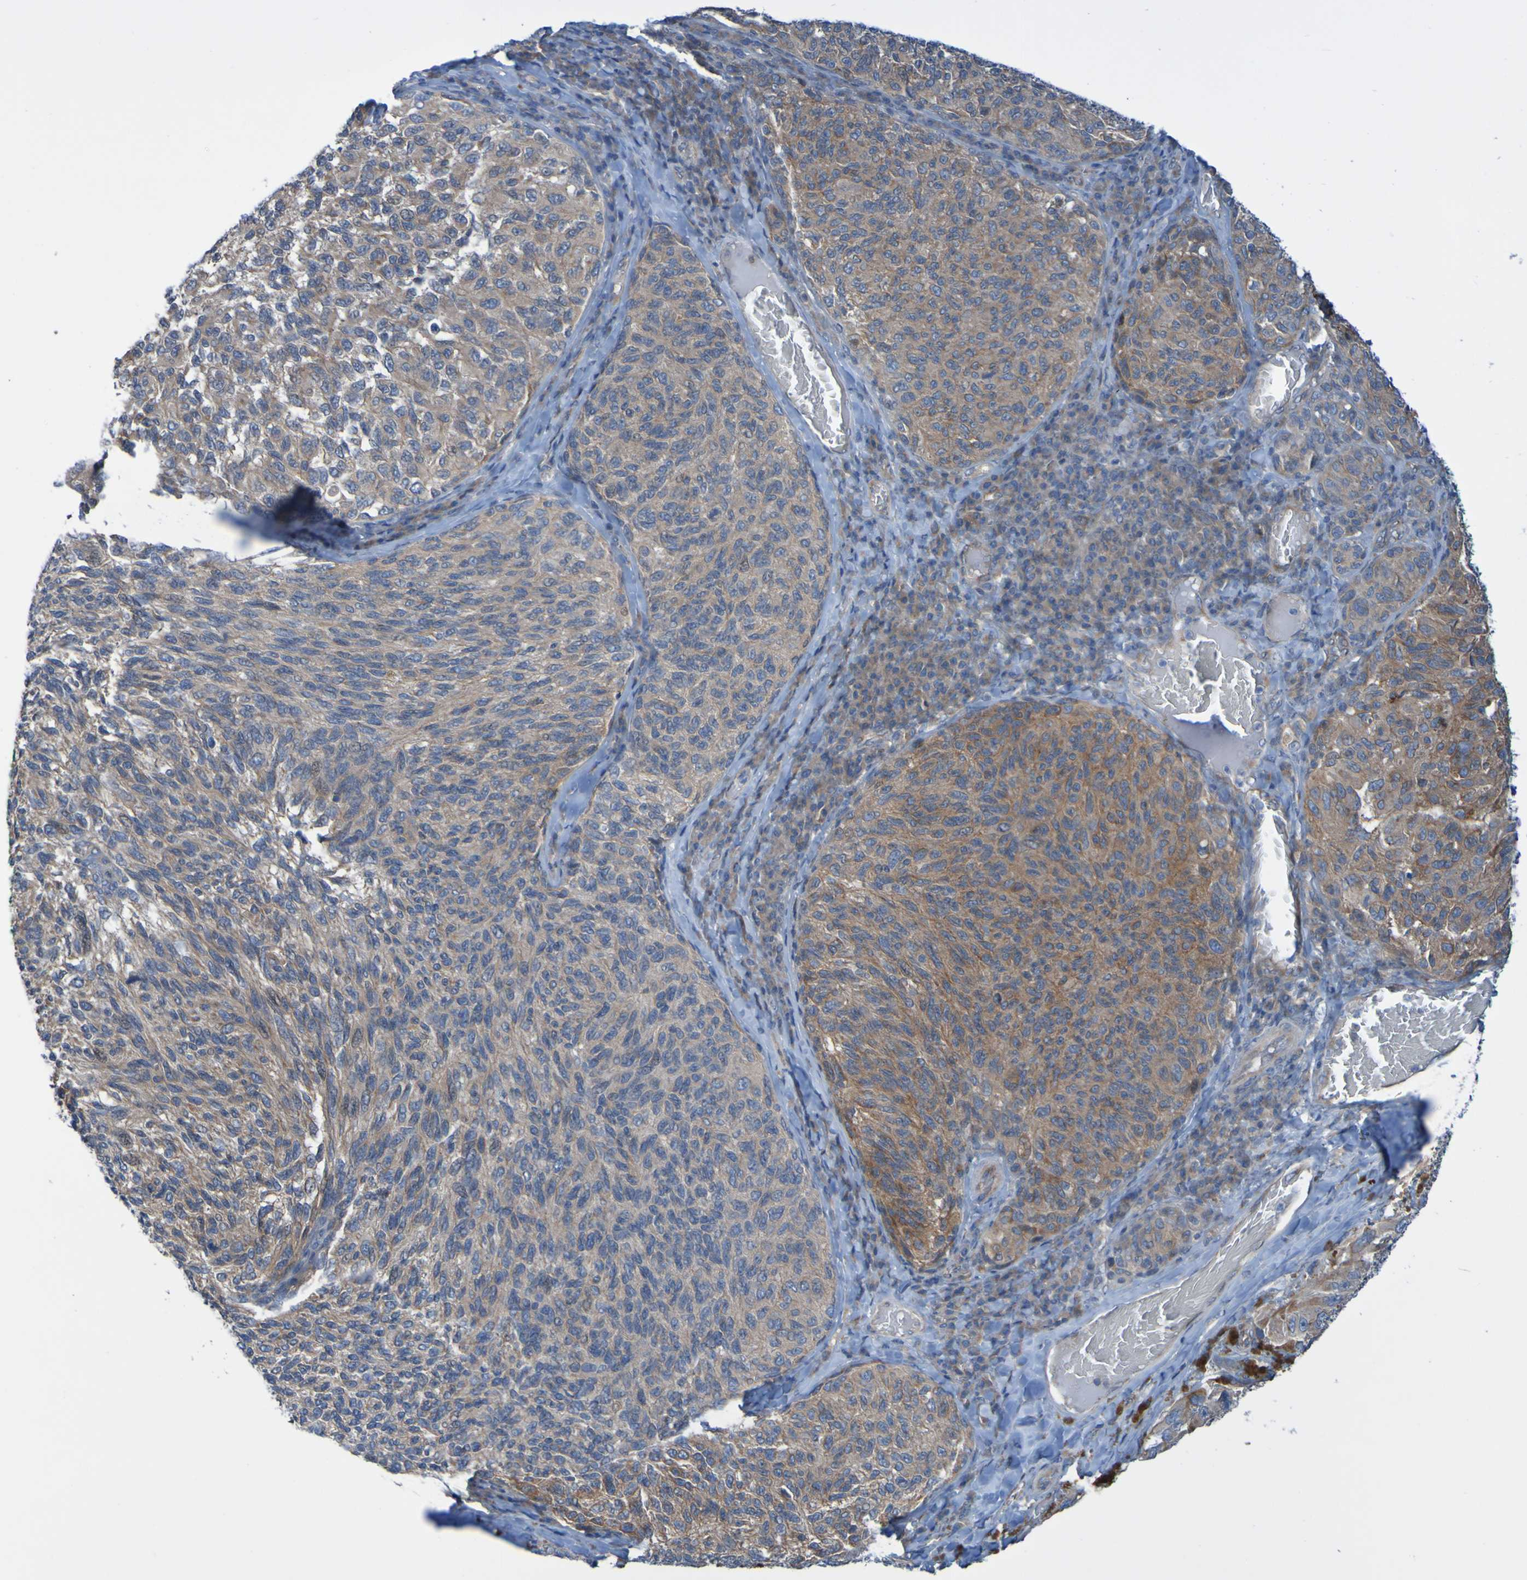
{"staining": {"intensity": "moderate", "quantity": ">75%", "location": "cytoplasmic/membranous"}, "tissue": "melanoma", "cell_type": "Tumor cells", "image_type": "cancer", "snomed": [{"axis": "morphology", "description": "Malignant melanoma, NOS"}, {"axis": "topography", "description": "Skin"}], "caption": "A brown stain shows moderate cytoplasmic/membranous staining of a protein in malignant melanoma tumor cells.", "gene": "NPRL3", "patient": {"sex": "female", "age": 73}}